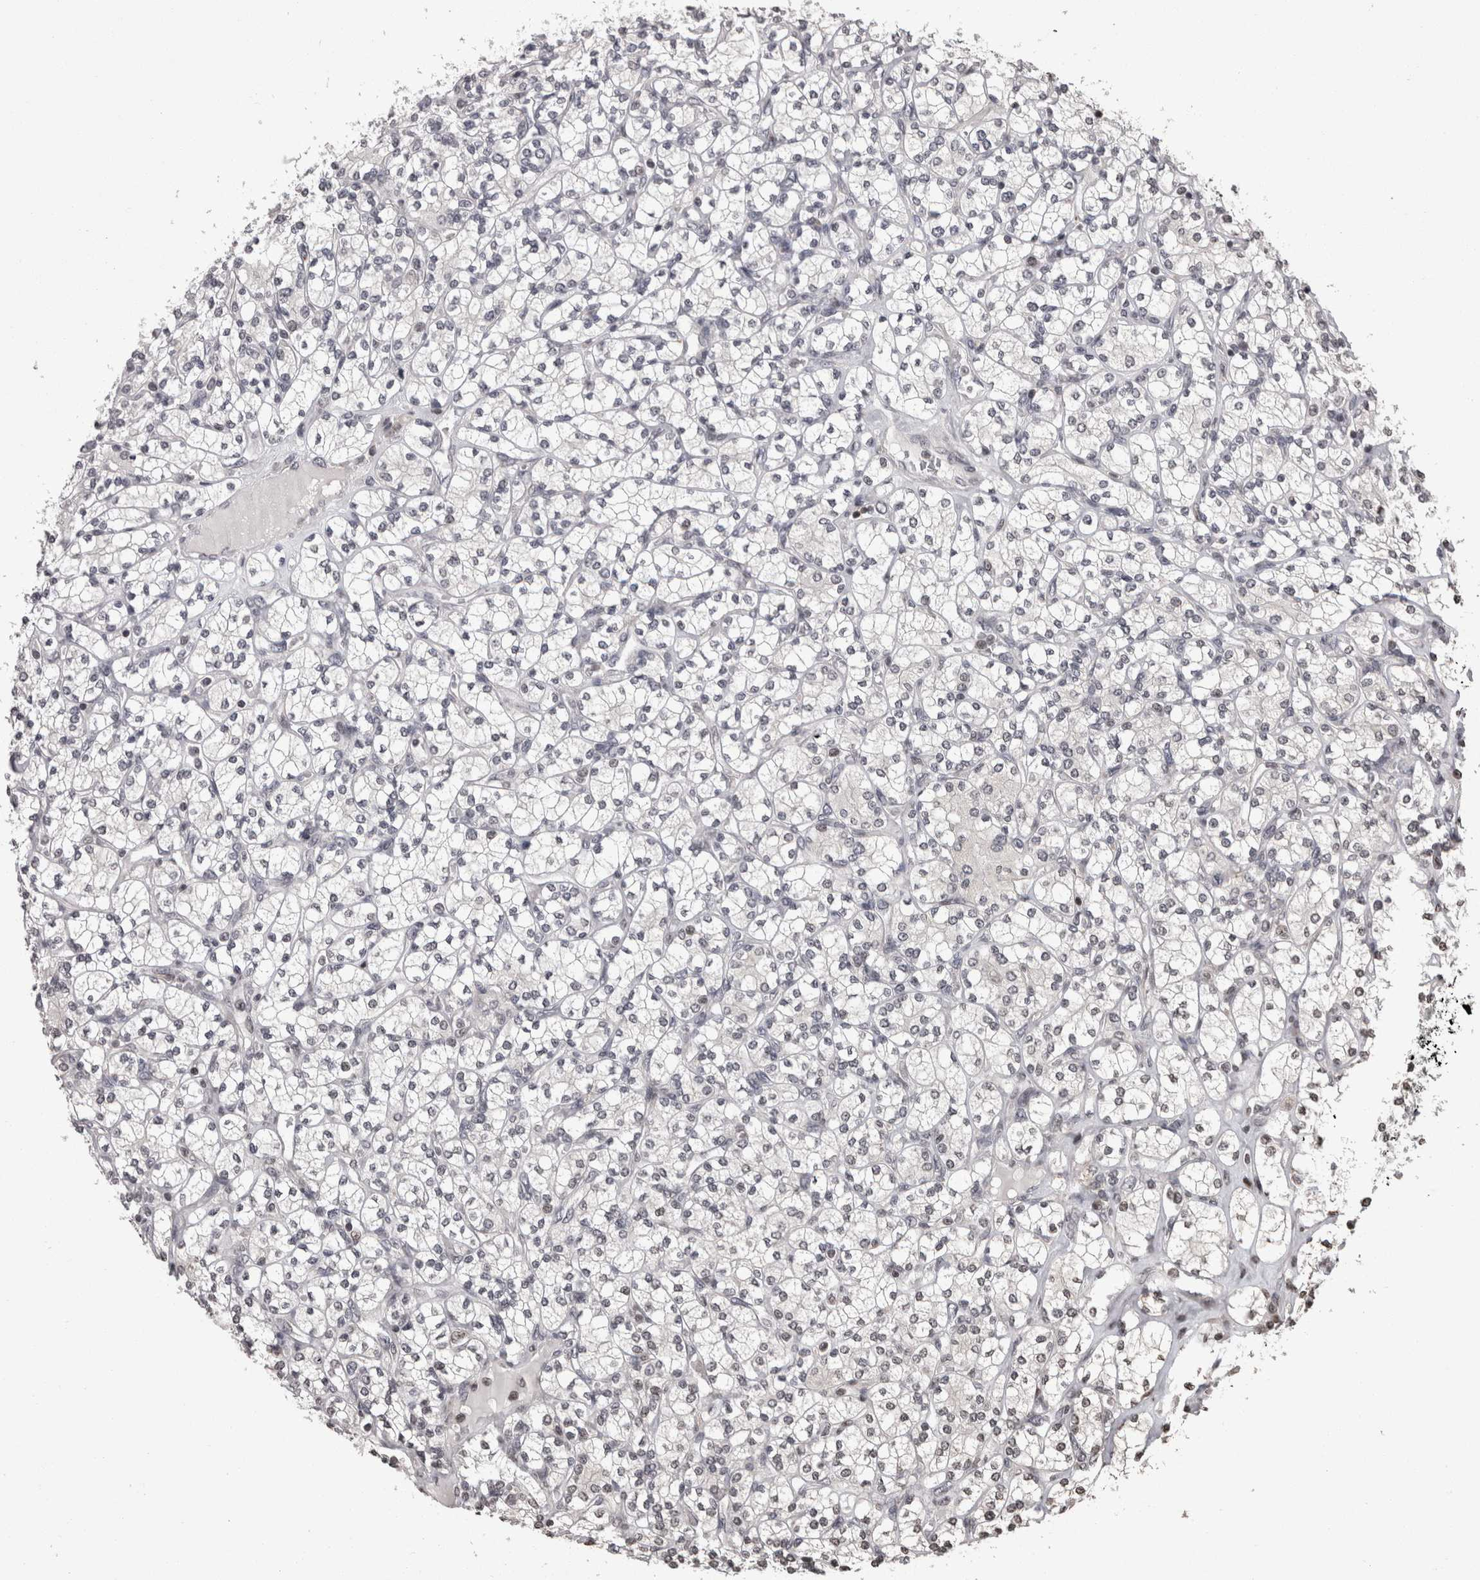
{"staining": {"intensity": "negative", "quantity": "none", "location": "none"}, "tissue": "renal cancer", "cell_type": "Tumor cells", "image_type": "cancer", "snomed": [{"axis": "morphology", "description": "Adenocarcinoma, NOS"}, {"axis": "topography", "description": "Kidney"}], "caption": "Tumor cells are negative for protein expression in human adenocarcinoma (renal).", "gene": "ZBTB11", "patient": {"sex": "male", "age": 77}}